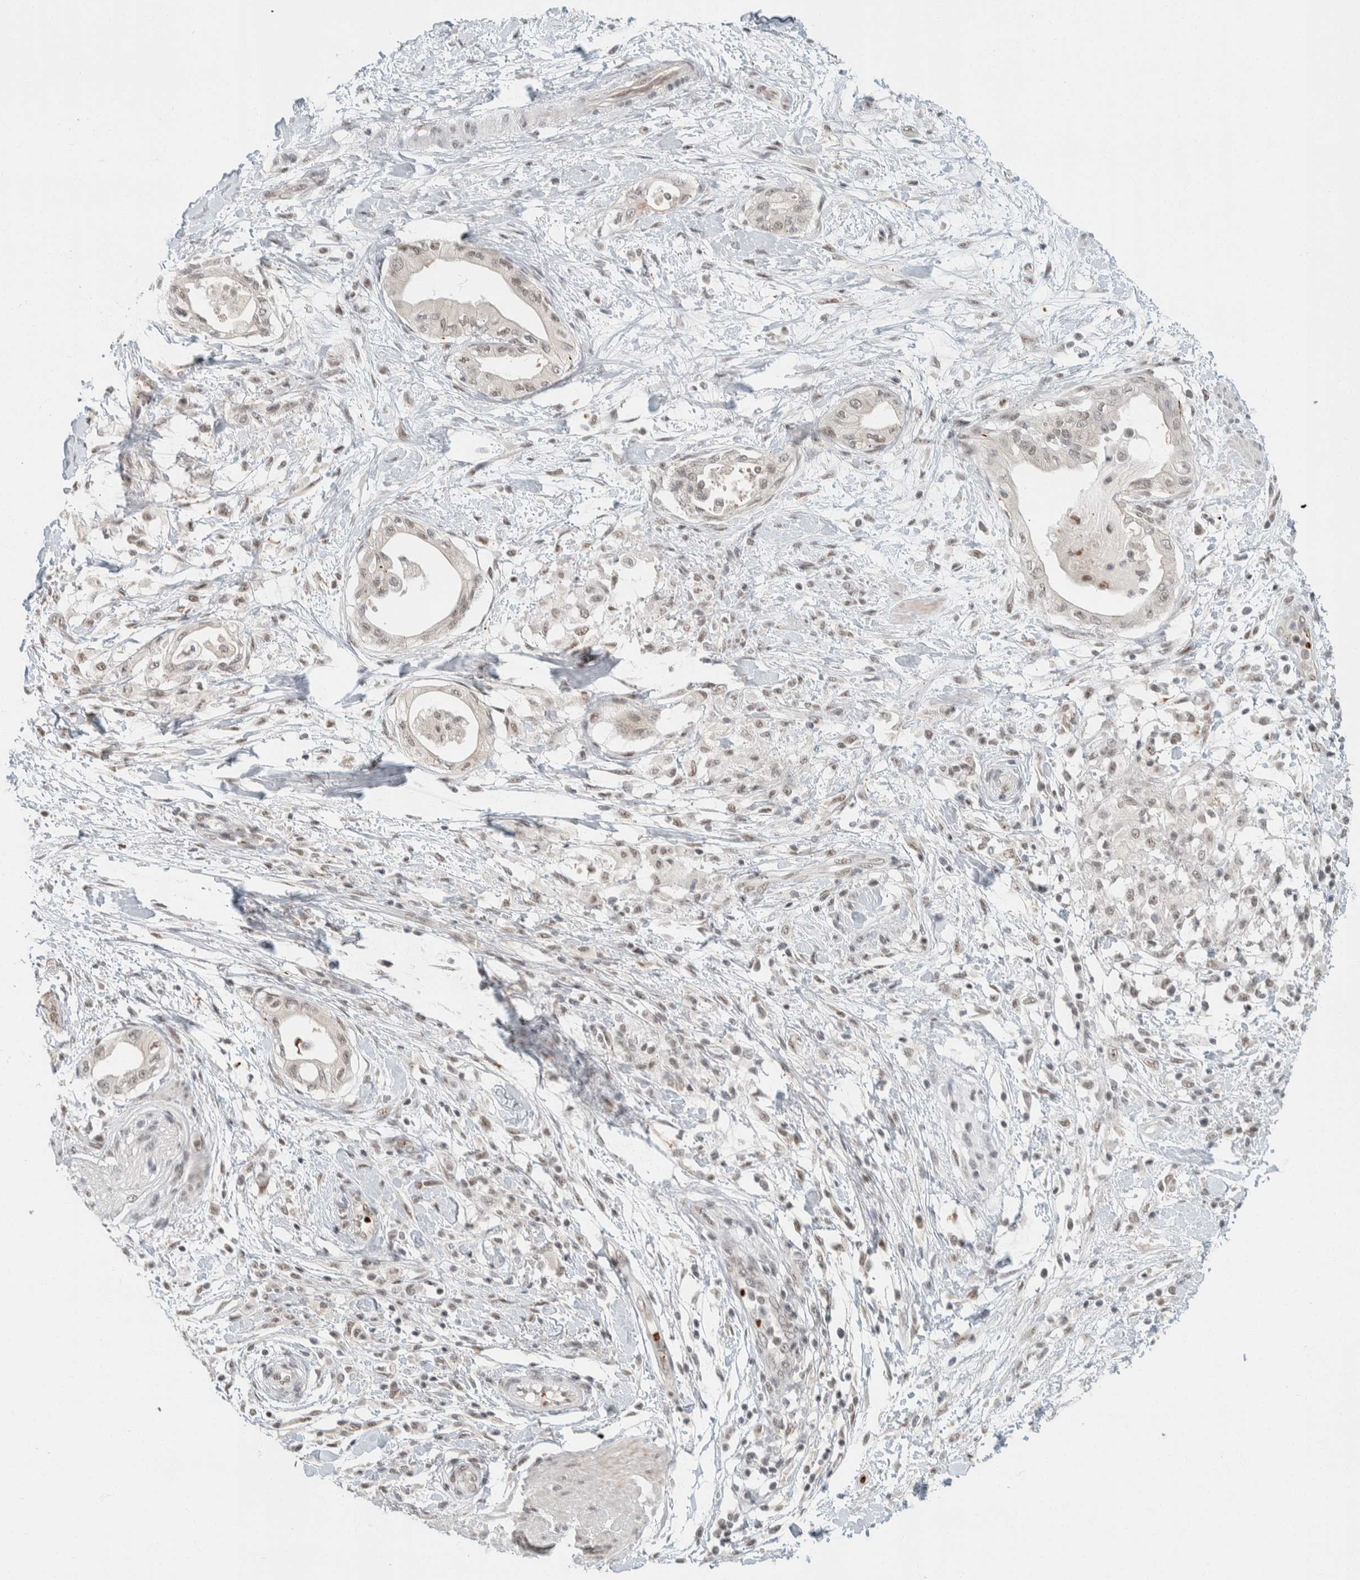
{"staining": {"intensity": "weak", "quantity": ">75%", "location": "nuclear"}, "tissue": "pancreatic cancer", "cell_type": "Tumor cells", "image_type": "cancer", "snomed": [{"axis": "morphology", "description": "Normal tissue, NOS"}, {"axis": "morphology", "description": "Adenocarcinoma, NOS"}, {"axis": "topography", "description": "Pancreas"}, {"axis": "topography", "description": "Duodenum"}], "caption": "Protein staining reveals weak nuclear staining in about >75% of tumor cells in pancreatic cancer. The protein of interest is stained brown, and the nuclei are stained in blue (DAB (3,3'-diaminobenzidine) IHC with brightfield microscopy, high magnification).", "gene": "ZBTB2", "patient": {"sex": "female", "age": 60}}